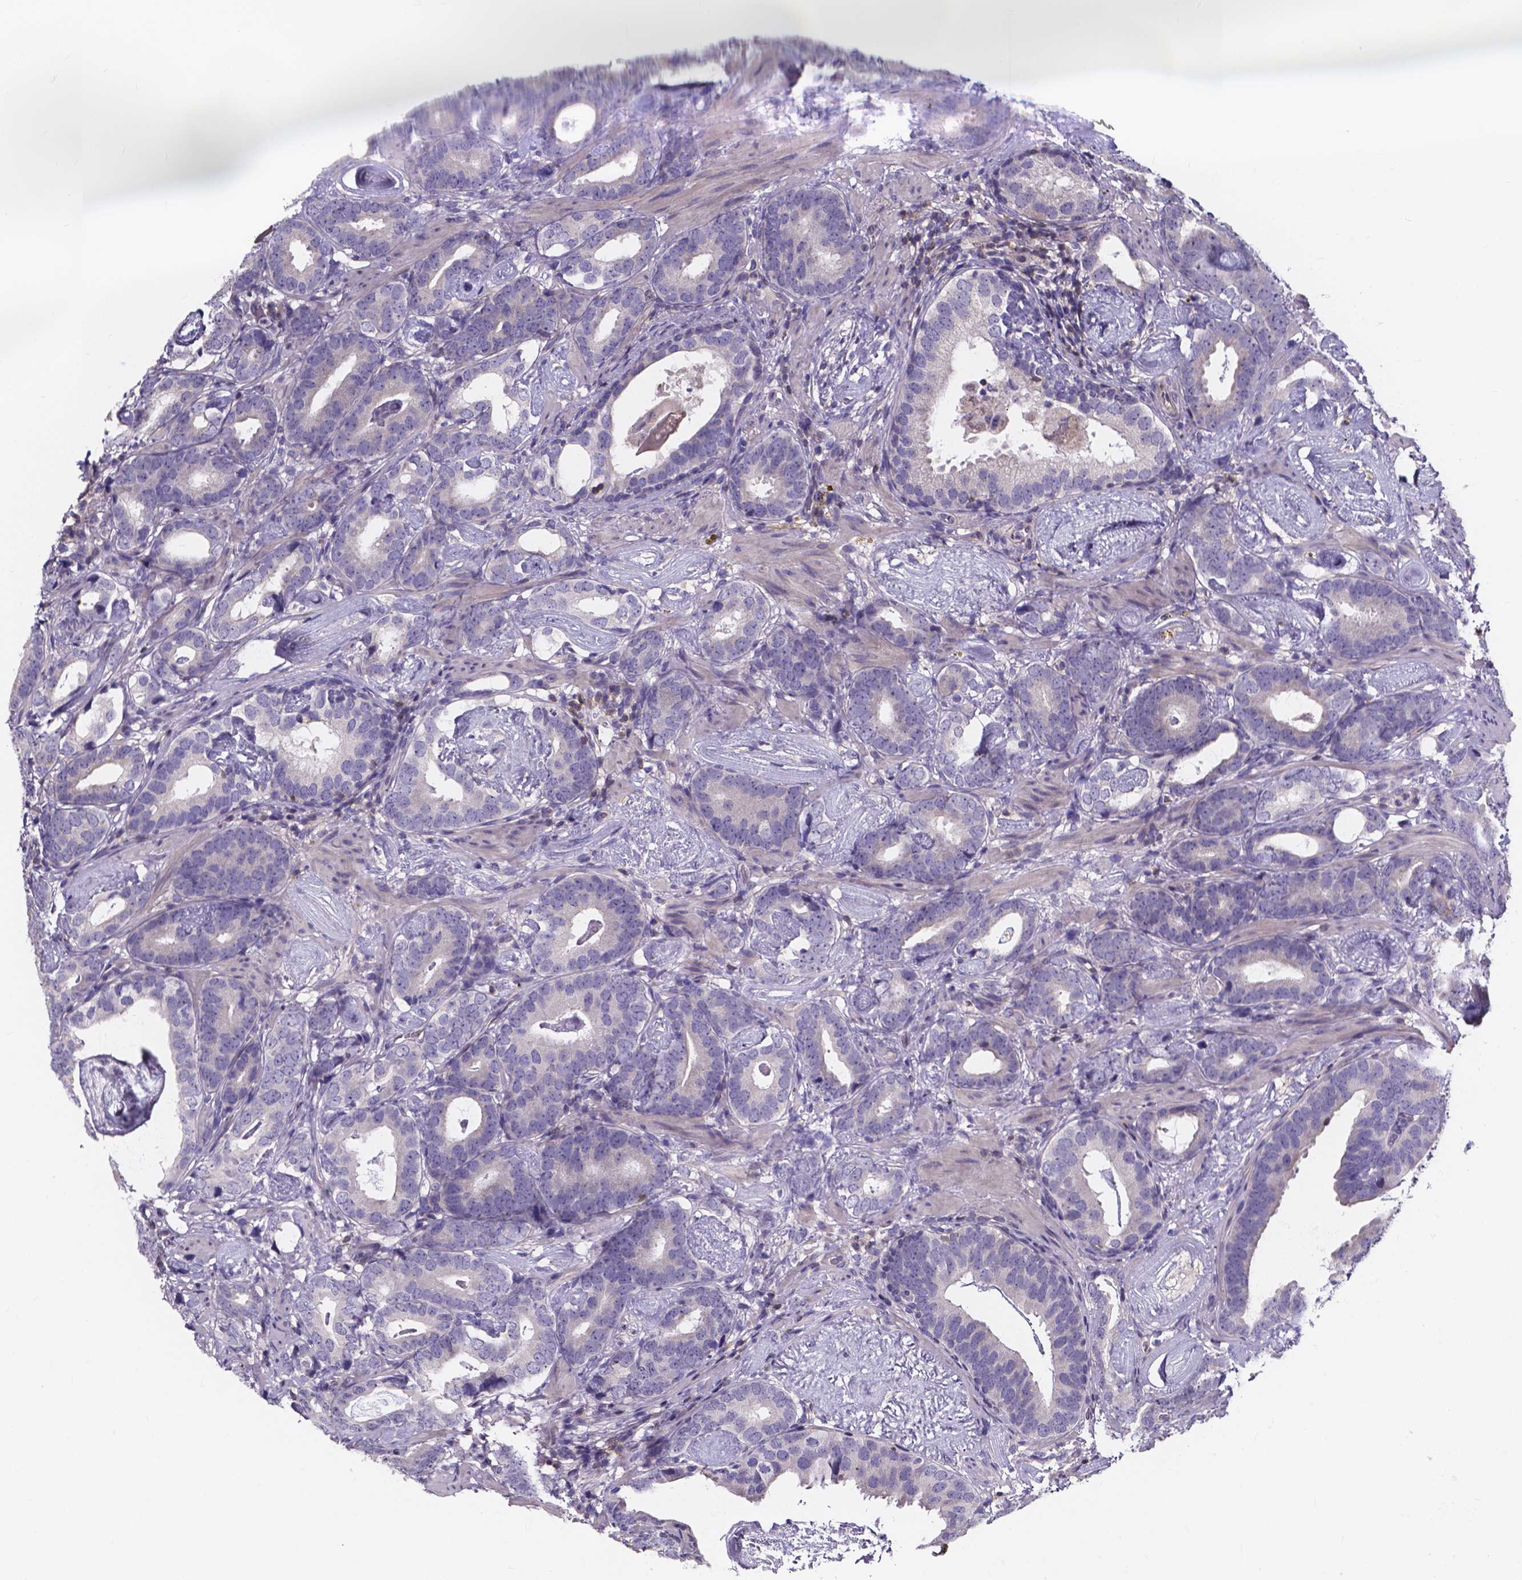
{"staining": {"intensity": "negative", "quantity": "none", "location": "none"}, "tissue": "prostate cancer", "cell_type": "Tumor cells", "image_type": "cancer", "snomed": [{"axis": "morphology", "description": "Adenocarcinoma, Low grade"}, {"axis": "topography", "description": "Prostate and seminal vesicle, NOS"}], "caption": "Protein analysis of prostate cancer (low-grade adenocarcinoma) demonstrates no significant expression in tumor cells.", "gene": "THEMIS", "patient": {"sex": "male", "age": 71}}